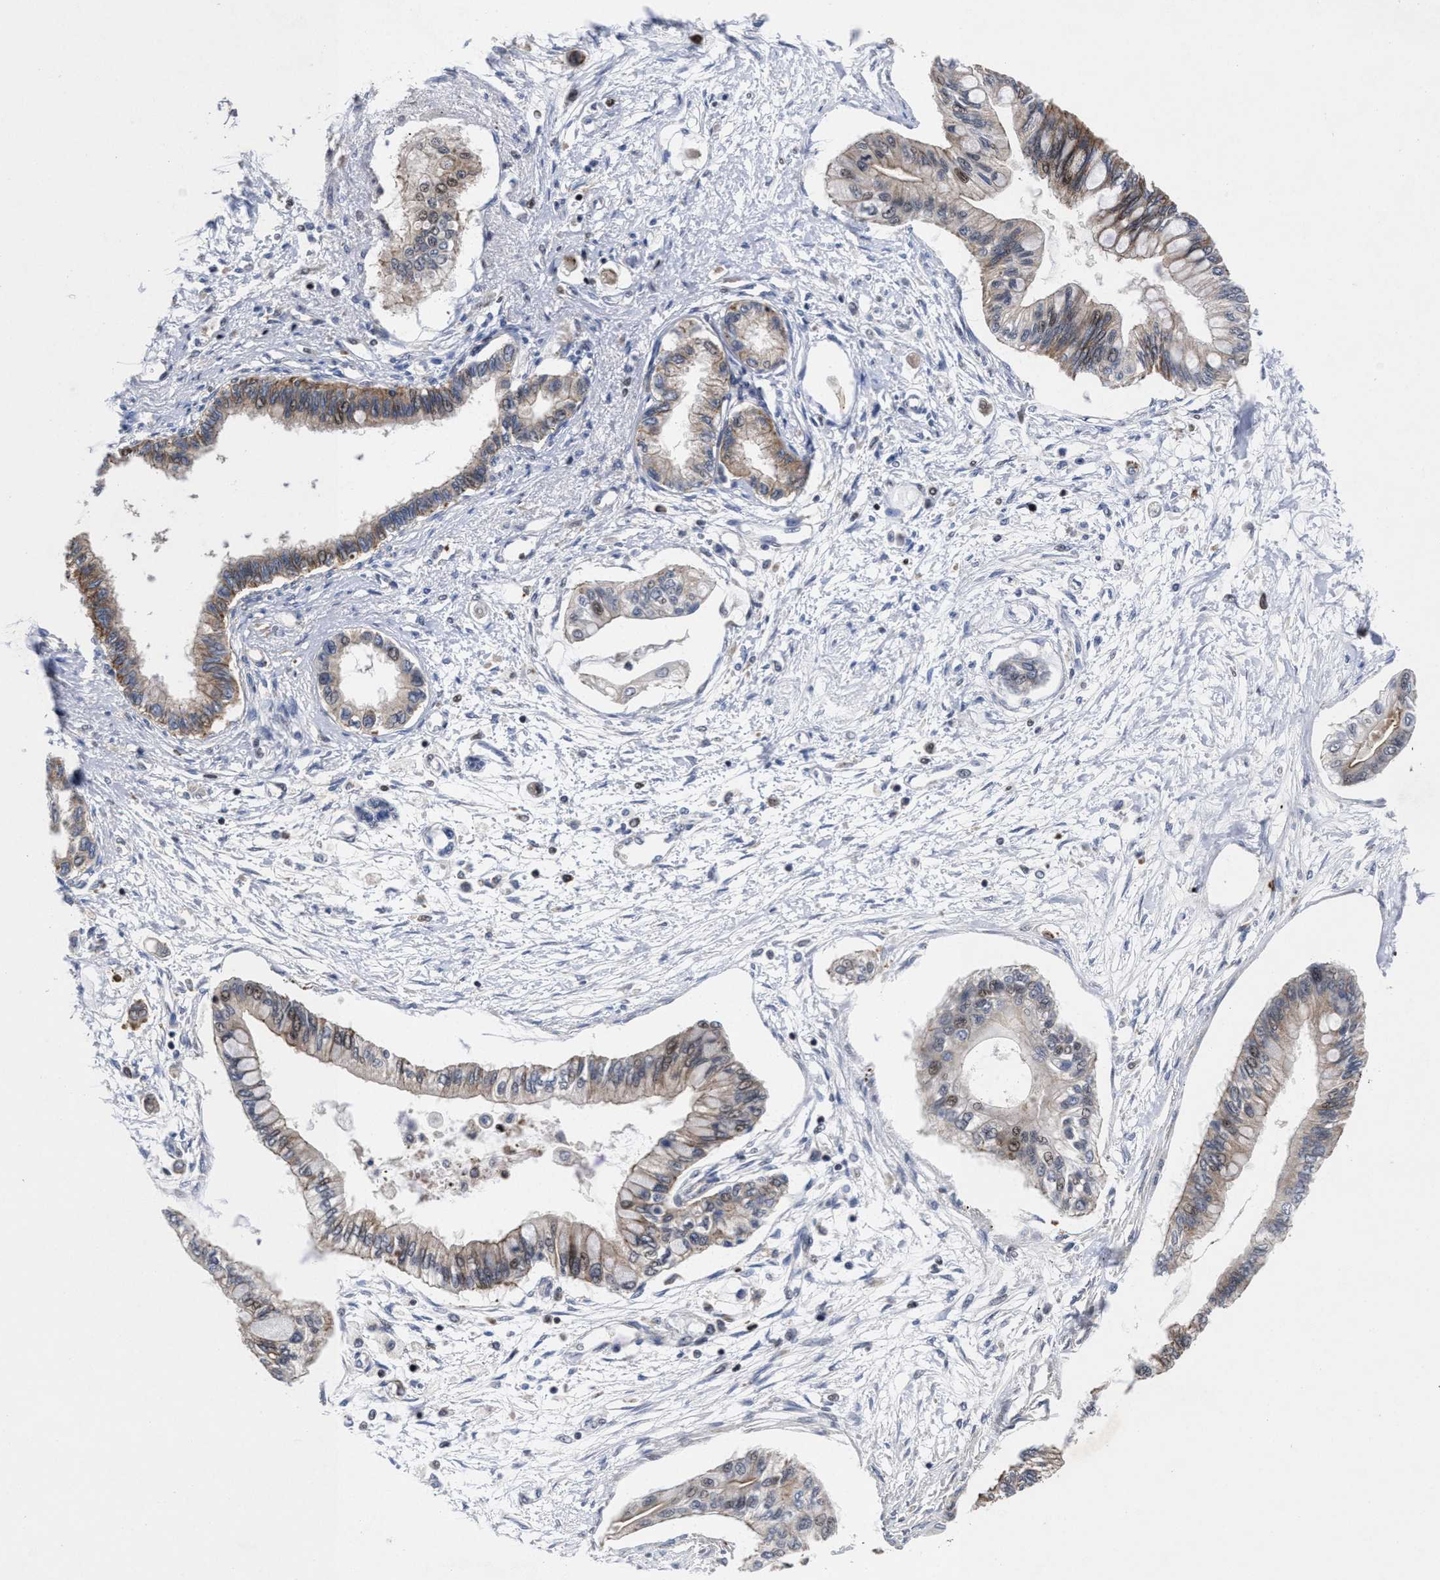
{"staining": {"intensity": "weak", "quantity": ">75%", "location": "cytoplasmic/membranous"}, "tissue": "pancreatic cancer", "cell_type": "Tumor cells", "image_type": "cancer", "snomed": [{"axis": "morphology", "description": "Adenocarcinoma, NOS"}, {"axis": "topography", "description": "Pancreas"}], "caption": "This is a histology image of IHC staining of adenocarcinoma (pancreatic), which shows weak positivity in the cytoplasmic/membranous of tumor cells.", "gene": "MRPL50", "patient": {"sex": "female", "age": 77}}